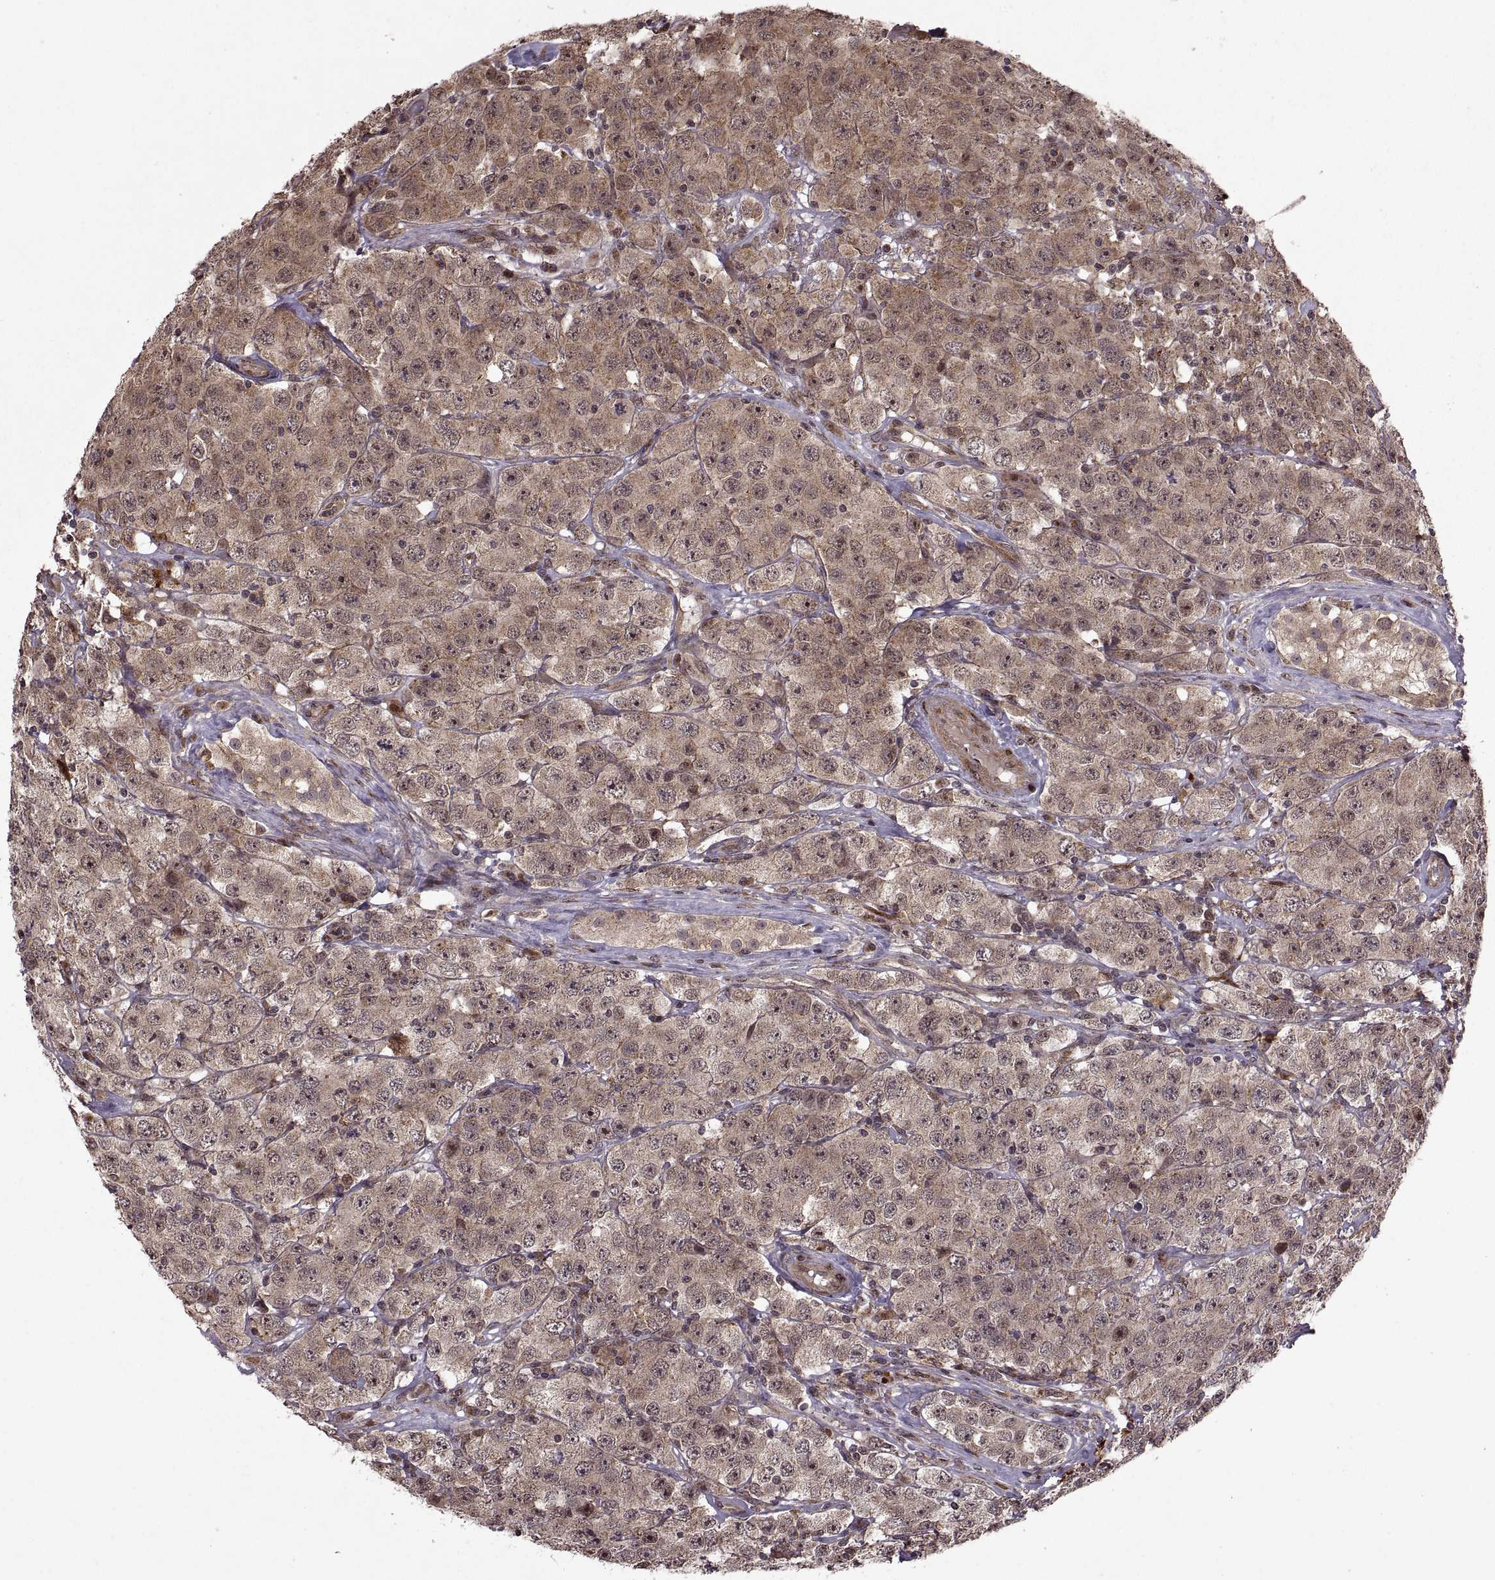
{"staining": {"intensity": "weak", "quantity": ">75%", "location": "cytoplasmic/membranous"}, "tissue": "testis cancer", "cell_type": "Tumor cells", "image_type": "cancer", "snomed": [{"axis": "morphology", "description": "Seminoma, NOS"}, {"axis": "topography", "description": "Testis"}], "caption": "High-magnification brightfield microscopy of testis cancer stained with DAB (3,3'-diaminobenzidine) (brown) and counterstained with hematoxylin (blue). tumor cells exhibit weak cytoplasmic/membranous staining is seen in about>75% of cells.", "gene": "PTOV1", "patient": {"sex": "male", "age": 52}}